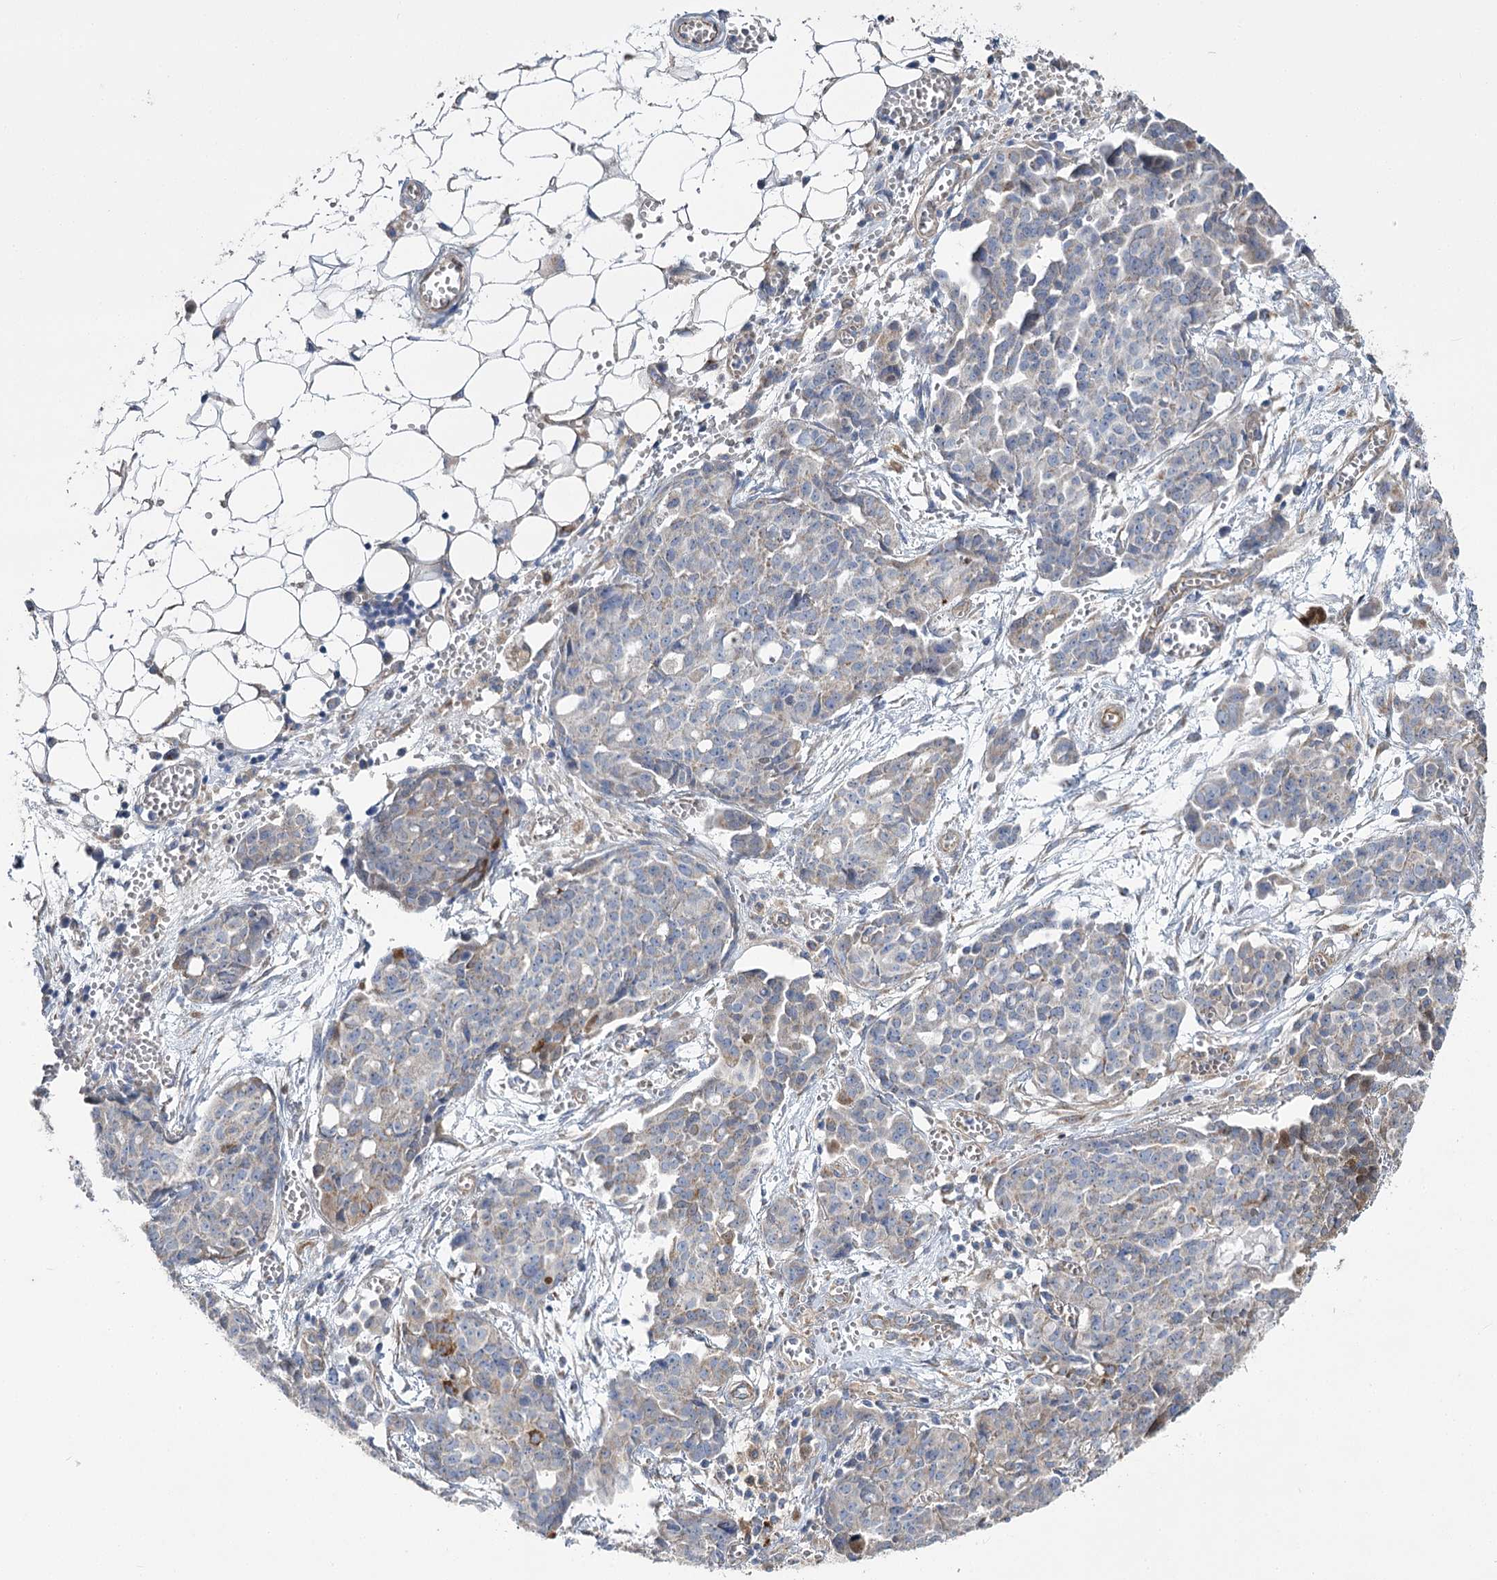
{"staining": {"intensity": "negative", "quantity": "none", "location": "none"}, "tissue": "ovarian cancer", "cell_type": "Tumor cells", "image_type": "cancer", "snomed": [{"axis": "morphology", "description": "Cystadenocarcinoma, serous, NOS"}, {"axis": "topography", "description": "Soft tissue"}, {"axis": "topography", "description": "Ovary"}], "caption": "An immunohistochemistry image of ovarian serous cystadenocarcinoma is shown. There is no staining in tumor cells of ovarian serous cystadenocarcinoma.", "gene": "RMDN2", "patient": {"sex": "female", "age": 57}}